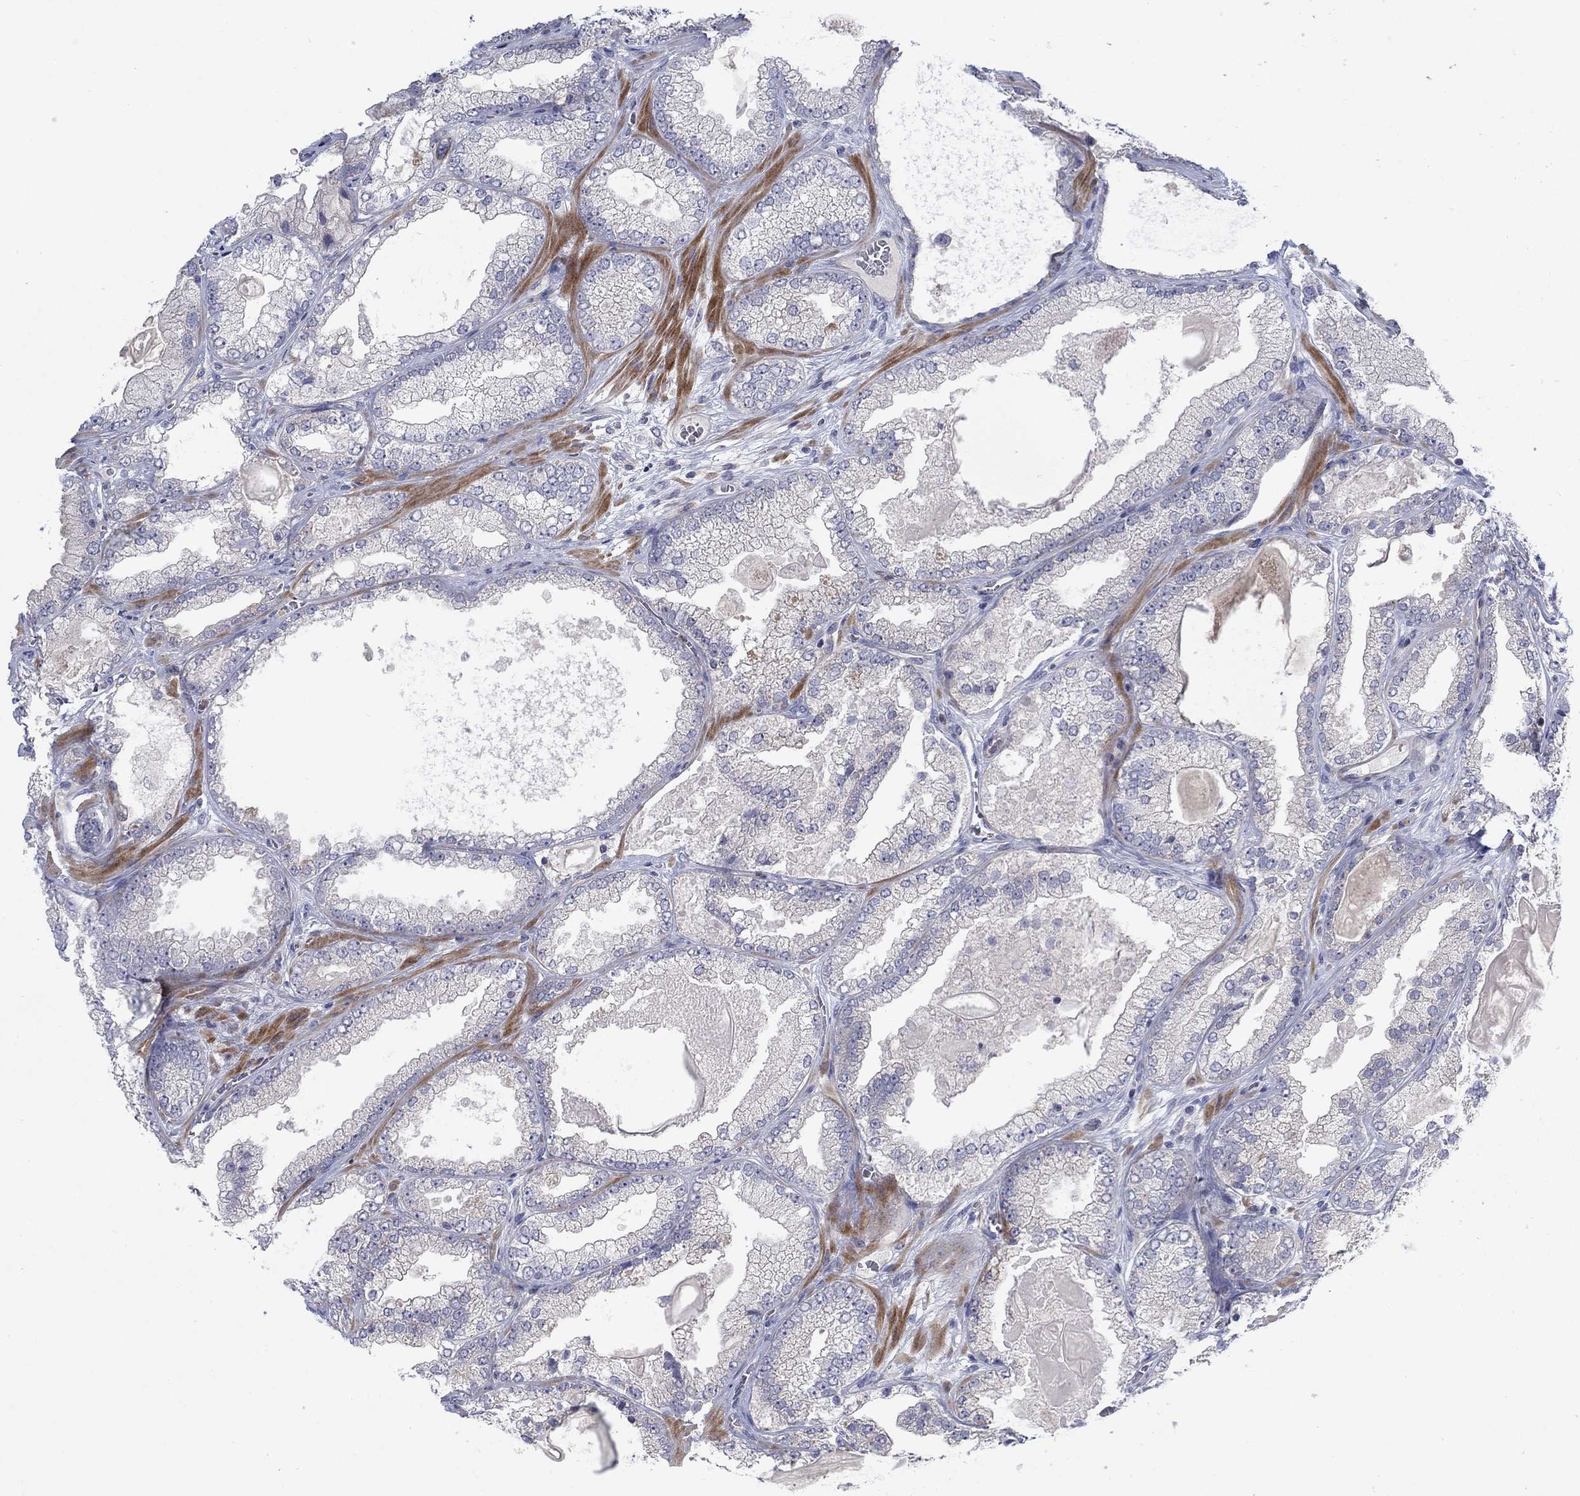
{"staining": {"intensity": "negative", "quantity": "none", "location": "none"}, "tissue": "prostate cancer", "cell_type": "Tumor cells", "image_type": "cancer", "snomed": [{"axis": "morphology", "description": "Adenocarcinoma, Low grade"}, {"axis": "topography", "description": "Prostate"}], "caption": "IHC of human low-grade adenocarcinoma (prostate) demonstrates no staining in tumor cells. The staining is performed using DAB brown chromogen with nuclei counter-stained in using hematoxylin.", "gene": "KIF15", "patient": {"sex": "male", "age": 57}}